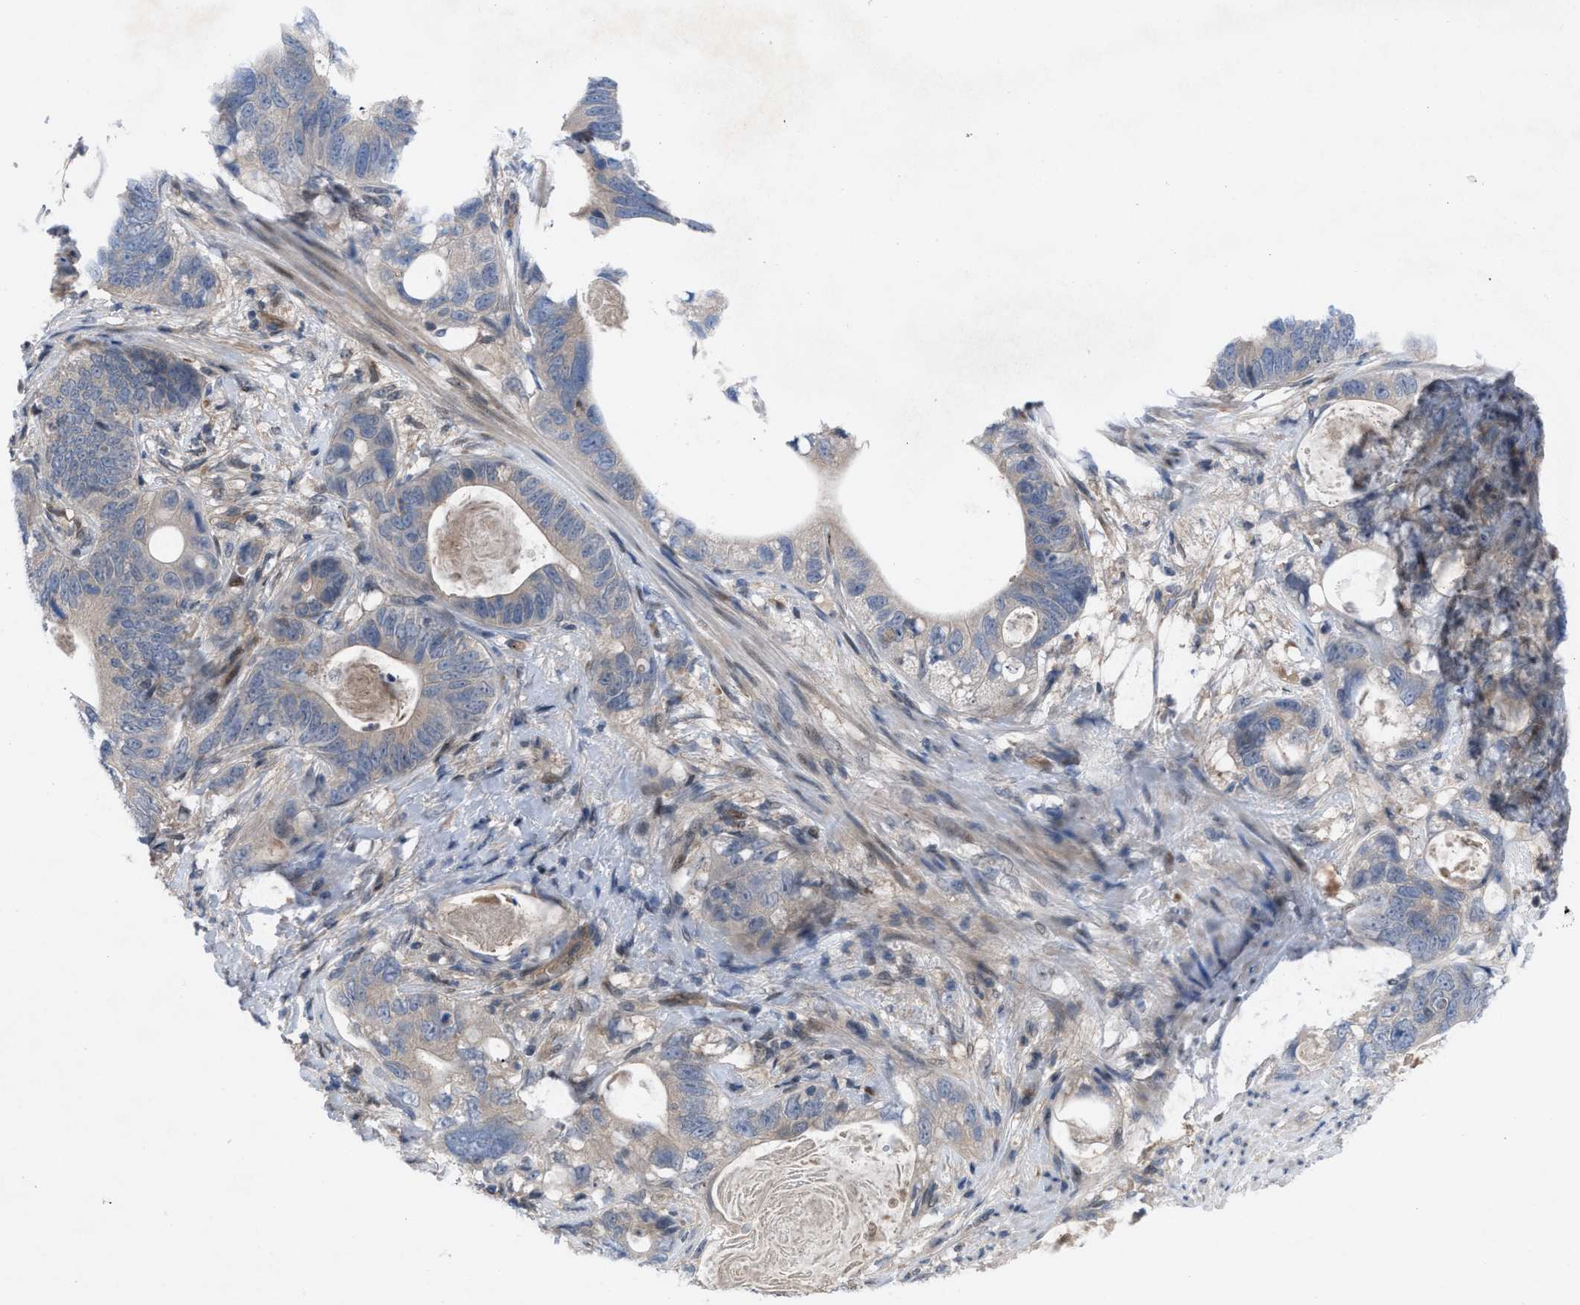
{"staining": {"intensity": "negative", "quantity": "none", "location": "none"}, "tissue": "stomach cancer", "cell_type": "Tumor cells", "image_type": "cancer", "snomed": [{"axis": "morphology", "description": "Normal tissue, NOS"}, {"axis": "morphology", "description": "Adenocarcinoma, NOS"}, {"axis": "topography", "description": "Stomach"}], "caption": "A photomicrograph of human stomach adenocarcinoma is negative for staining in tumor cells.", "gene": "IL17RE", "patient": {"sex": "female", "age": 89}}